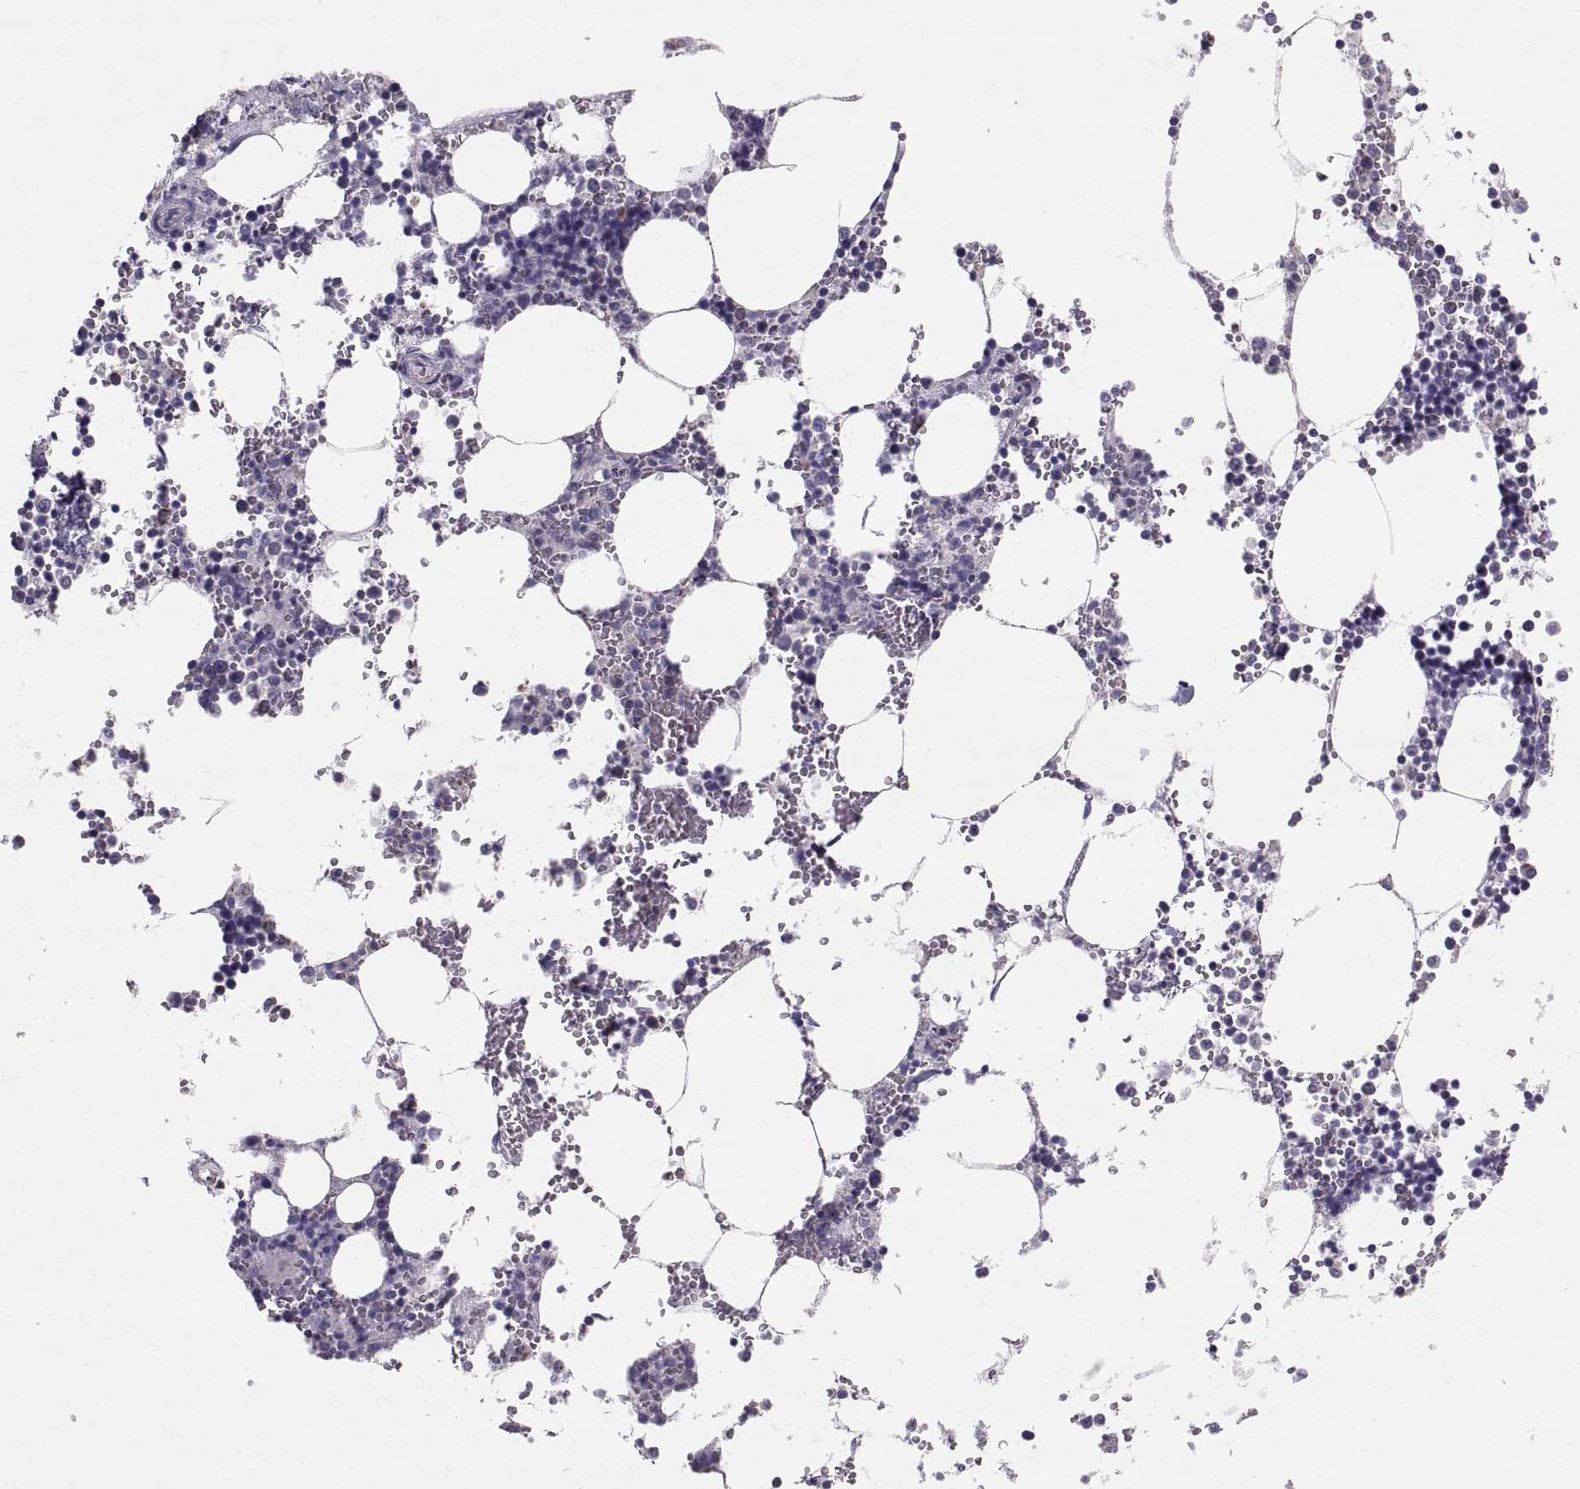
{"staining": {"intensity": "negative", "quantity": "none", "location": "none"}, "tissue": "bone marrow", "cell_type": "Hematopoietic cells", "image_type": "normal", "snomed": [{"axis": "morphology", "description": "Normal tissue, NOS"}, {"axis": "topography", "description": "Bone marrow"}], "caption": "An immunohistochemistry micrograph of benign bone marrow is shown. There is no staining in hematopoietic cells of bone marrow.", "gene": "STMND1", "patient": {"sex": "male", "age": 54}}